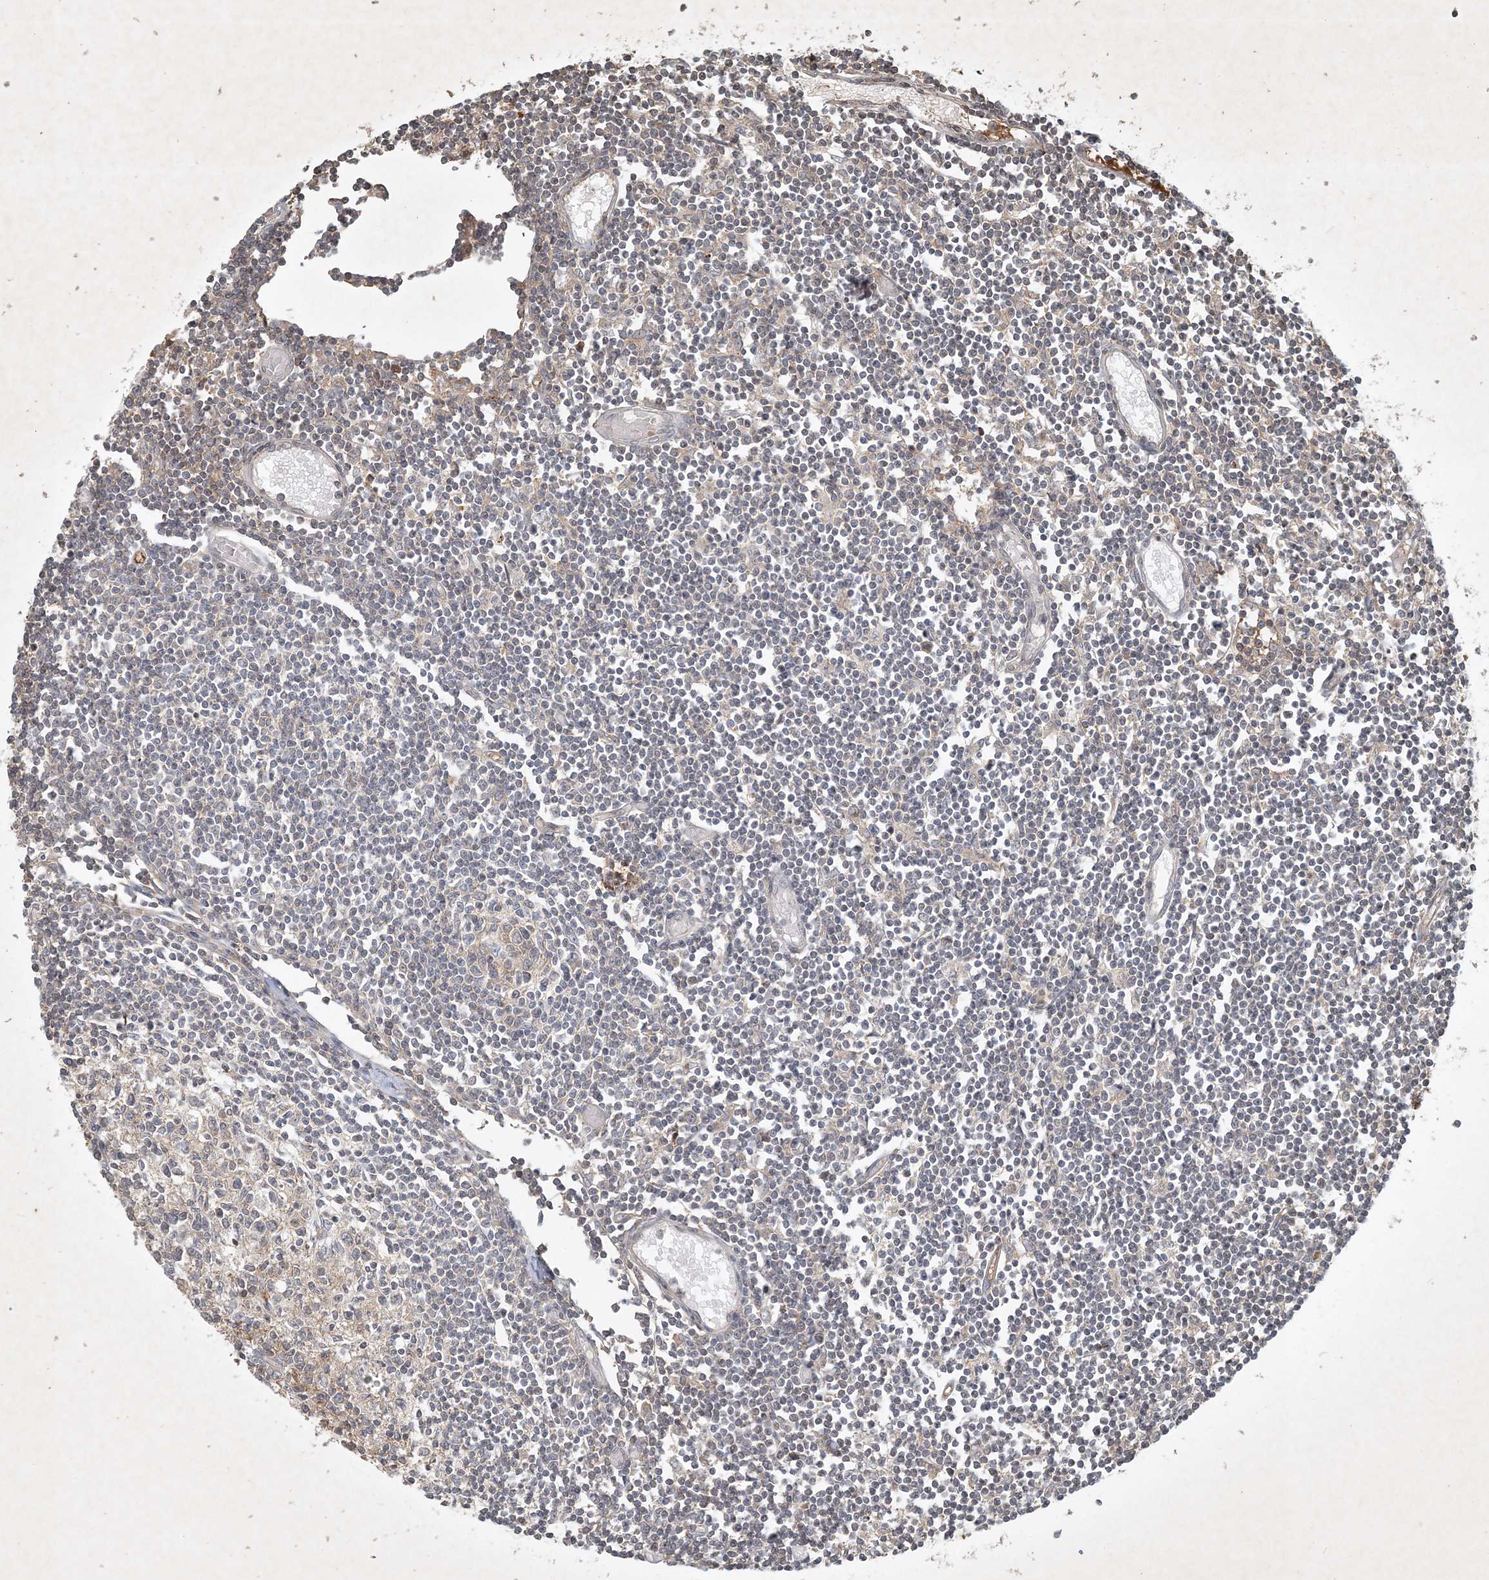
{"staining": {"intensity": "weak", "quantity": "25%-75%", "location": "cytoplasmic/membranous"}, "tissue": "lymph node", "cell_type": "Germinal center cells", "image_type": "normal", "snomed": [{"axis": "morphology", "description": "Normal tissue, NOS"}, {"axis": "topography", "description": "Lymph node"}], "caption": "A photomicrograph showing weak cytoplasmic/membranous staining in approximately 25%-75% of germinal center cells in benign lymph node, as visualized by brown immunohistochemical staining.", "gene": "TNFAIP6", "patient": {"sex": "female", "age": 11}}